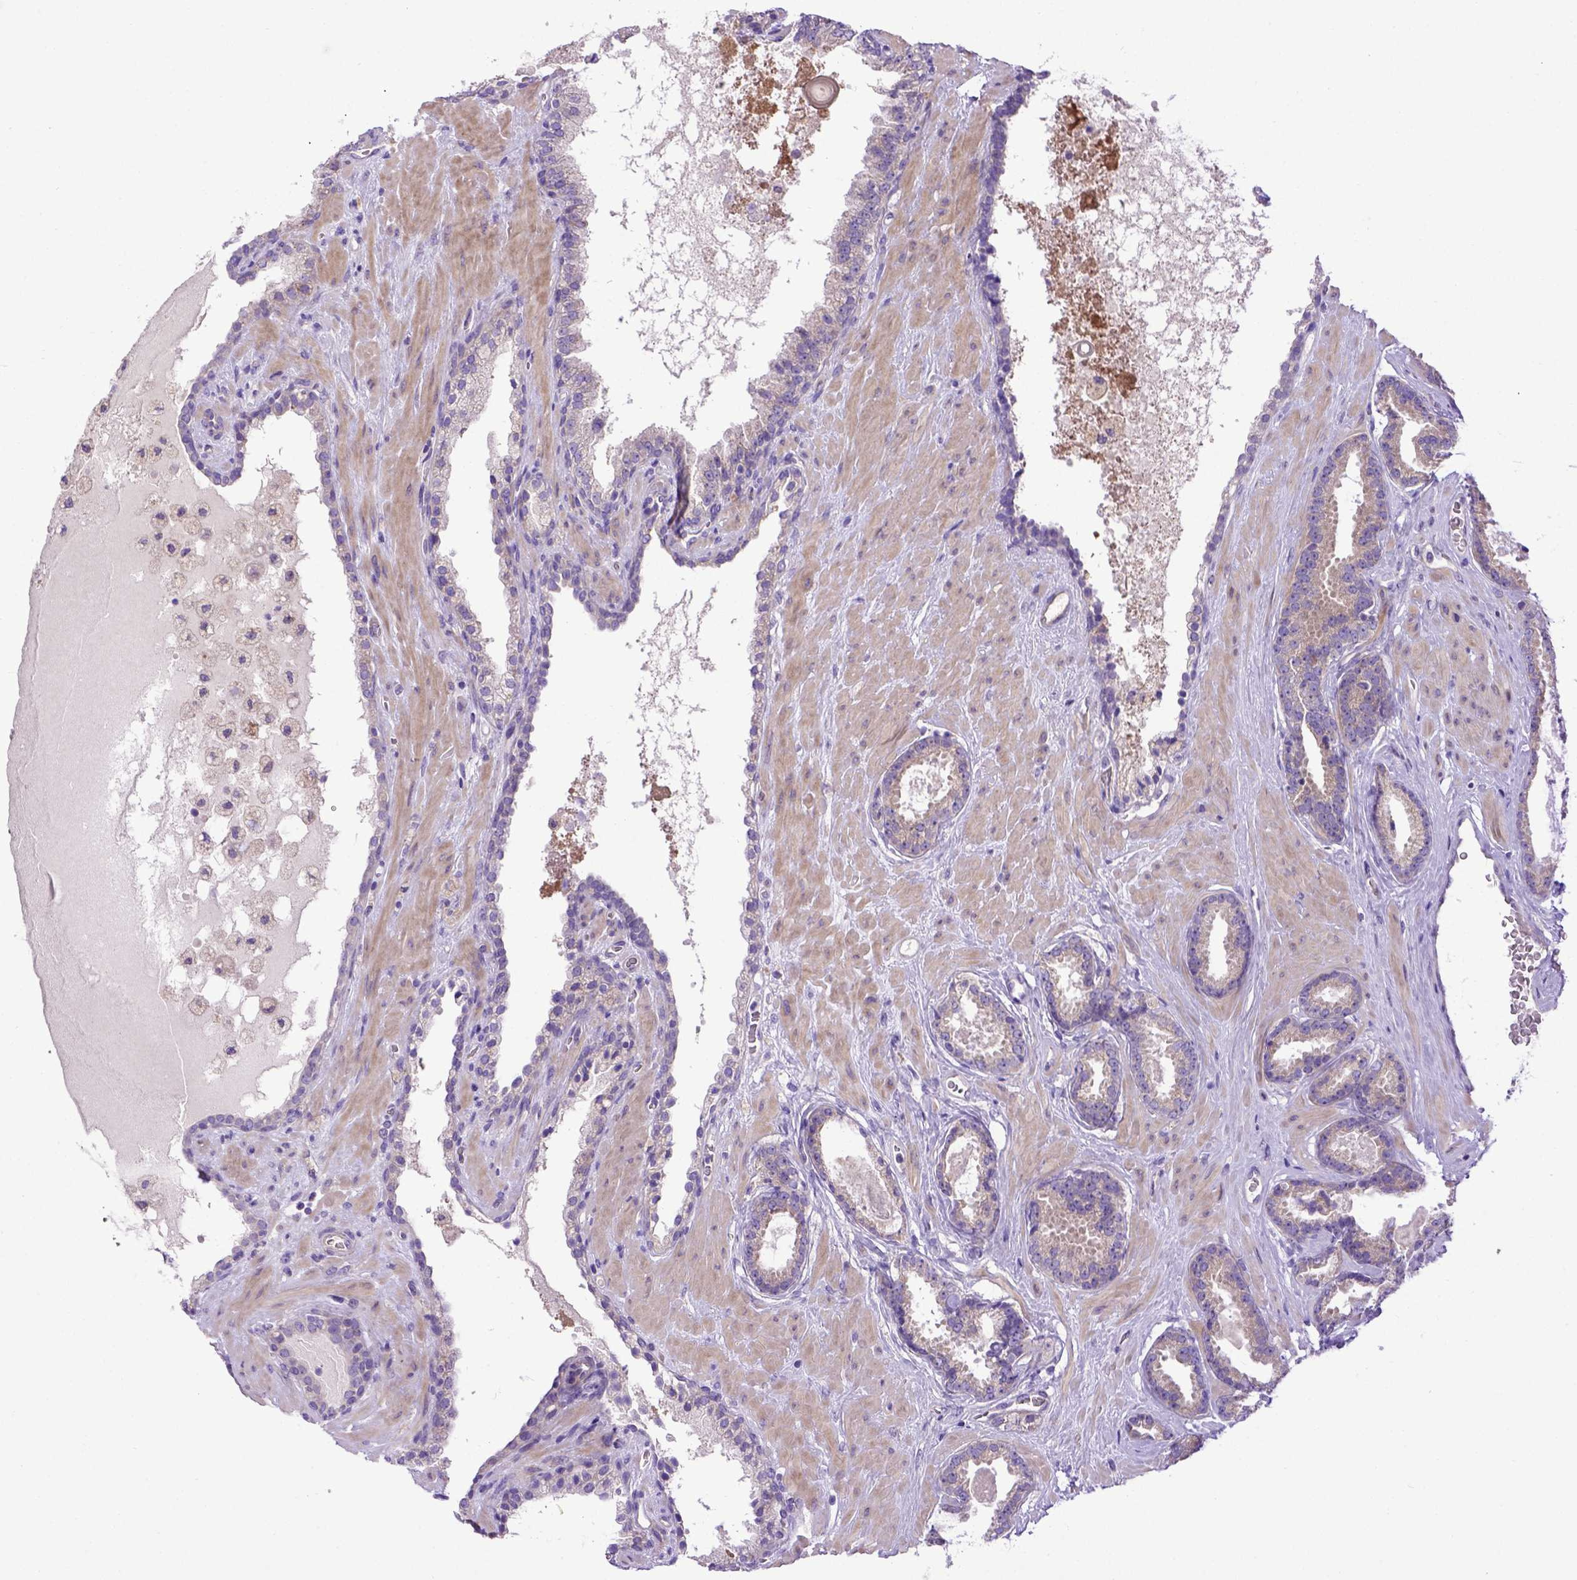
{"staining": {"intensity": "negative", "quantity": "none", "location": "none"}, "tissue": "prostate cancer", "cell_type": "Tumor cells", "image_type": "cancer", "snomed": [{"axis": "morphology", "description": "Adenocarcinoma, Low grade"}, {"axis": "topography", "description": "Prostate"}], "caption": "A high-resolution photomicrograph shows IHC staining of prostate cancer (low-grade adenocarcinoma), which reveals no significant staining in tumor cells.", "gene": "ADAM12", "patient": {"sex": "male", "age": 62}}